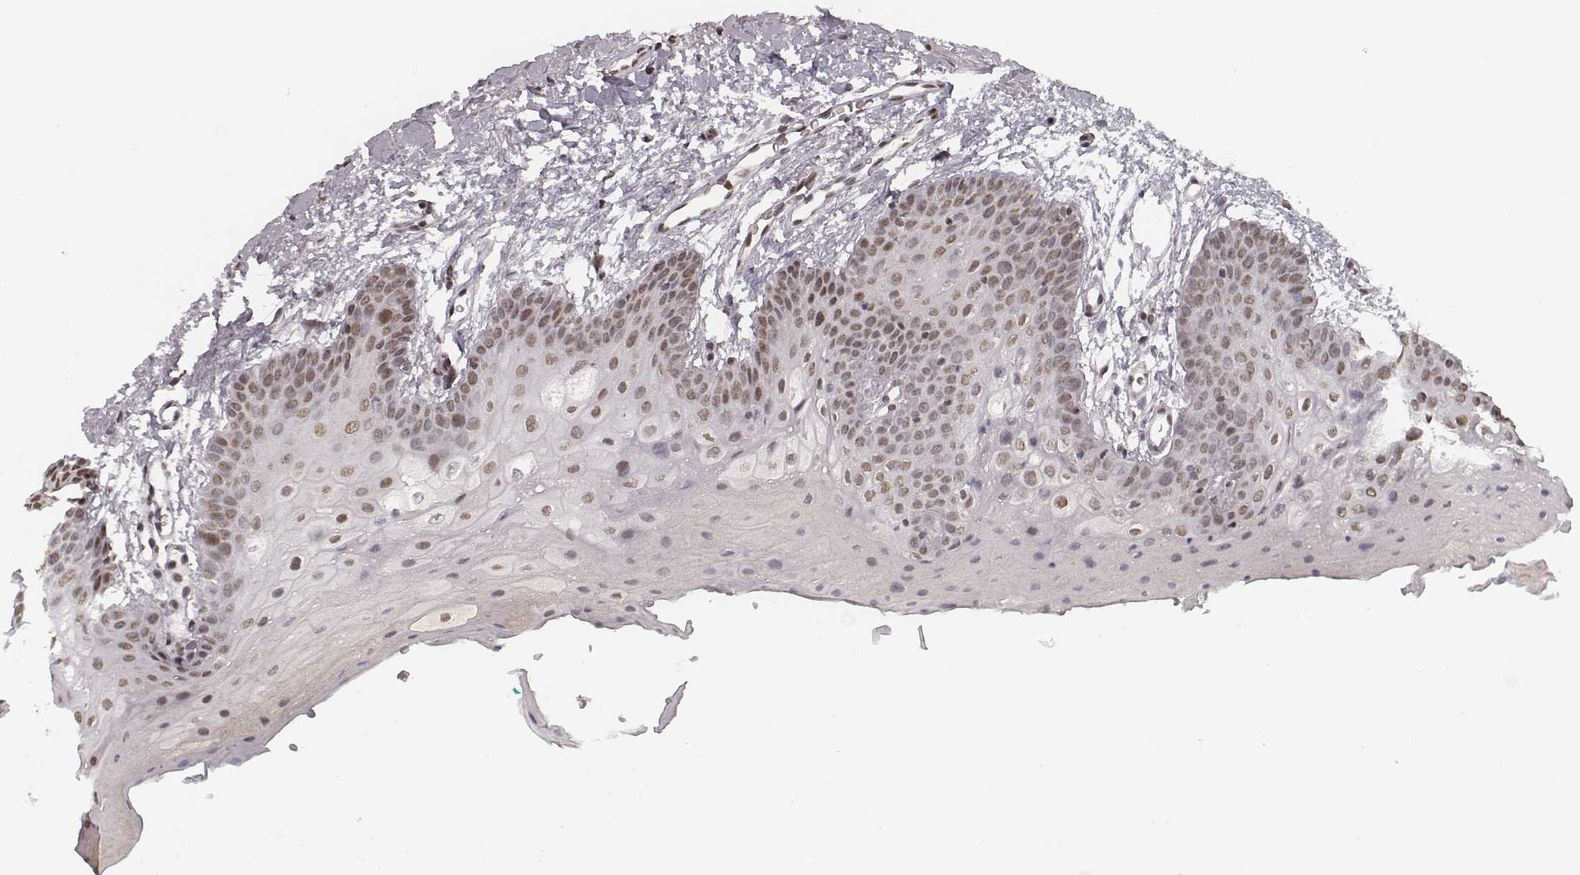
{"staining": {"intensity": "weak", "quantity": ">75%", "location": "nuclear"}, "tissue": "oral mucosa", "cell_type": "Squamous epithelial cells", "image_type": "normal", "snomed": [{"axis": "morphology", "description": "Normal tissue, NOS"}, {"axis": "morphology", "description": "Squamous cell carcinoma, NOS"}, {"axis": "topography", "description": "Oral tissue"}, {"axis": "topography", "description": "Head-Neck"}], "caption": "Human oral mucosa stained with a brown dye displays weak nuclear positive expression in approximately >75% of squamous epithelial cells.", "gene": "HMGA2", "patient": {"sex": "female", "age": 50}}